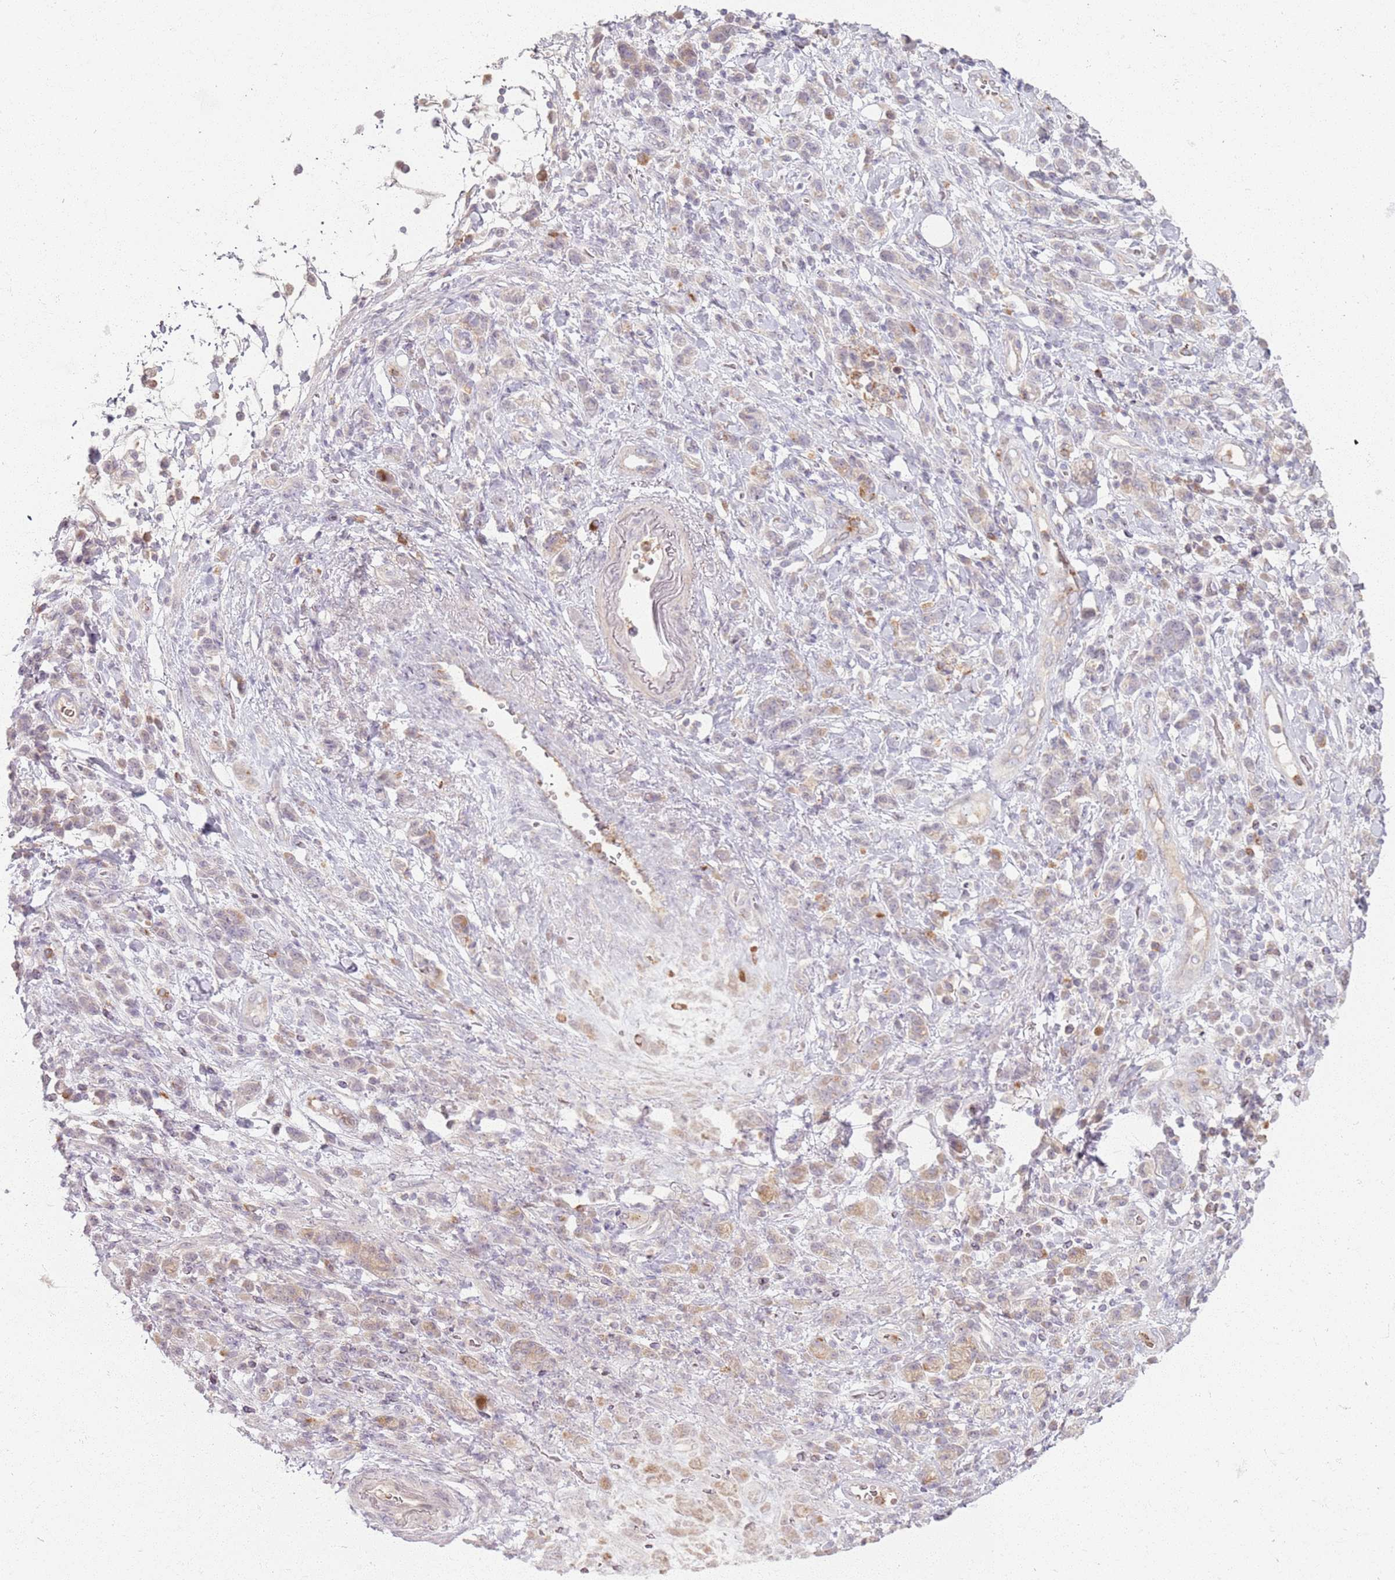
{"staining": {"intensity": "weak", "quantity": "<25%", "location": "cytoplasmic/membranous"}, "tissue": "stomach cancer", "cell_type": "Tumor cells", "image_type": "cancer", "snomed": [{"axis": "morphology", "description": "Adenocarcinoma, NOS"}, {"axis": "topography", "description": "Stomach"}], "caption": "Protein analysis of stomach cancer (adenocarcinoma) shows no significant positivity in tumor cells. The staining was performed using DAB (3,3'-diaminobenzidine) to visualize the protein expression in brown, while the nuclei were stained in blue with hematoxylin (Magnification: 20x).", "gene": "ZDHHC2", "patient": {"sex": "male", "age": 77}}